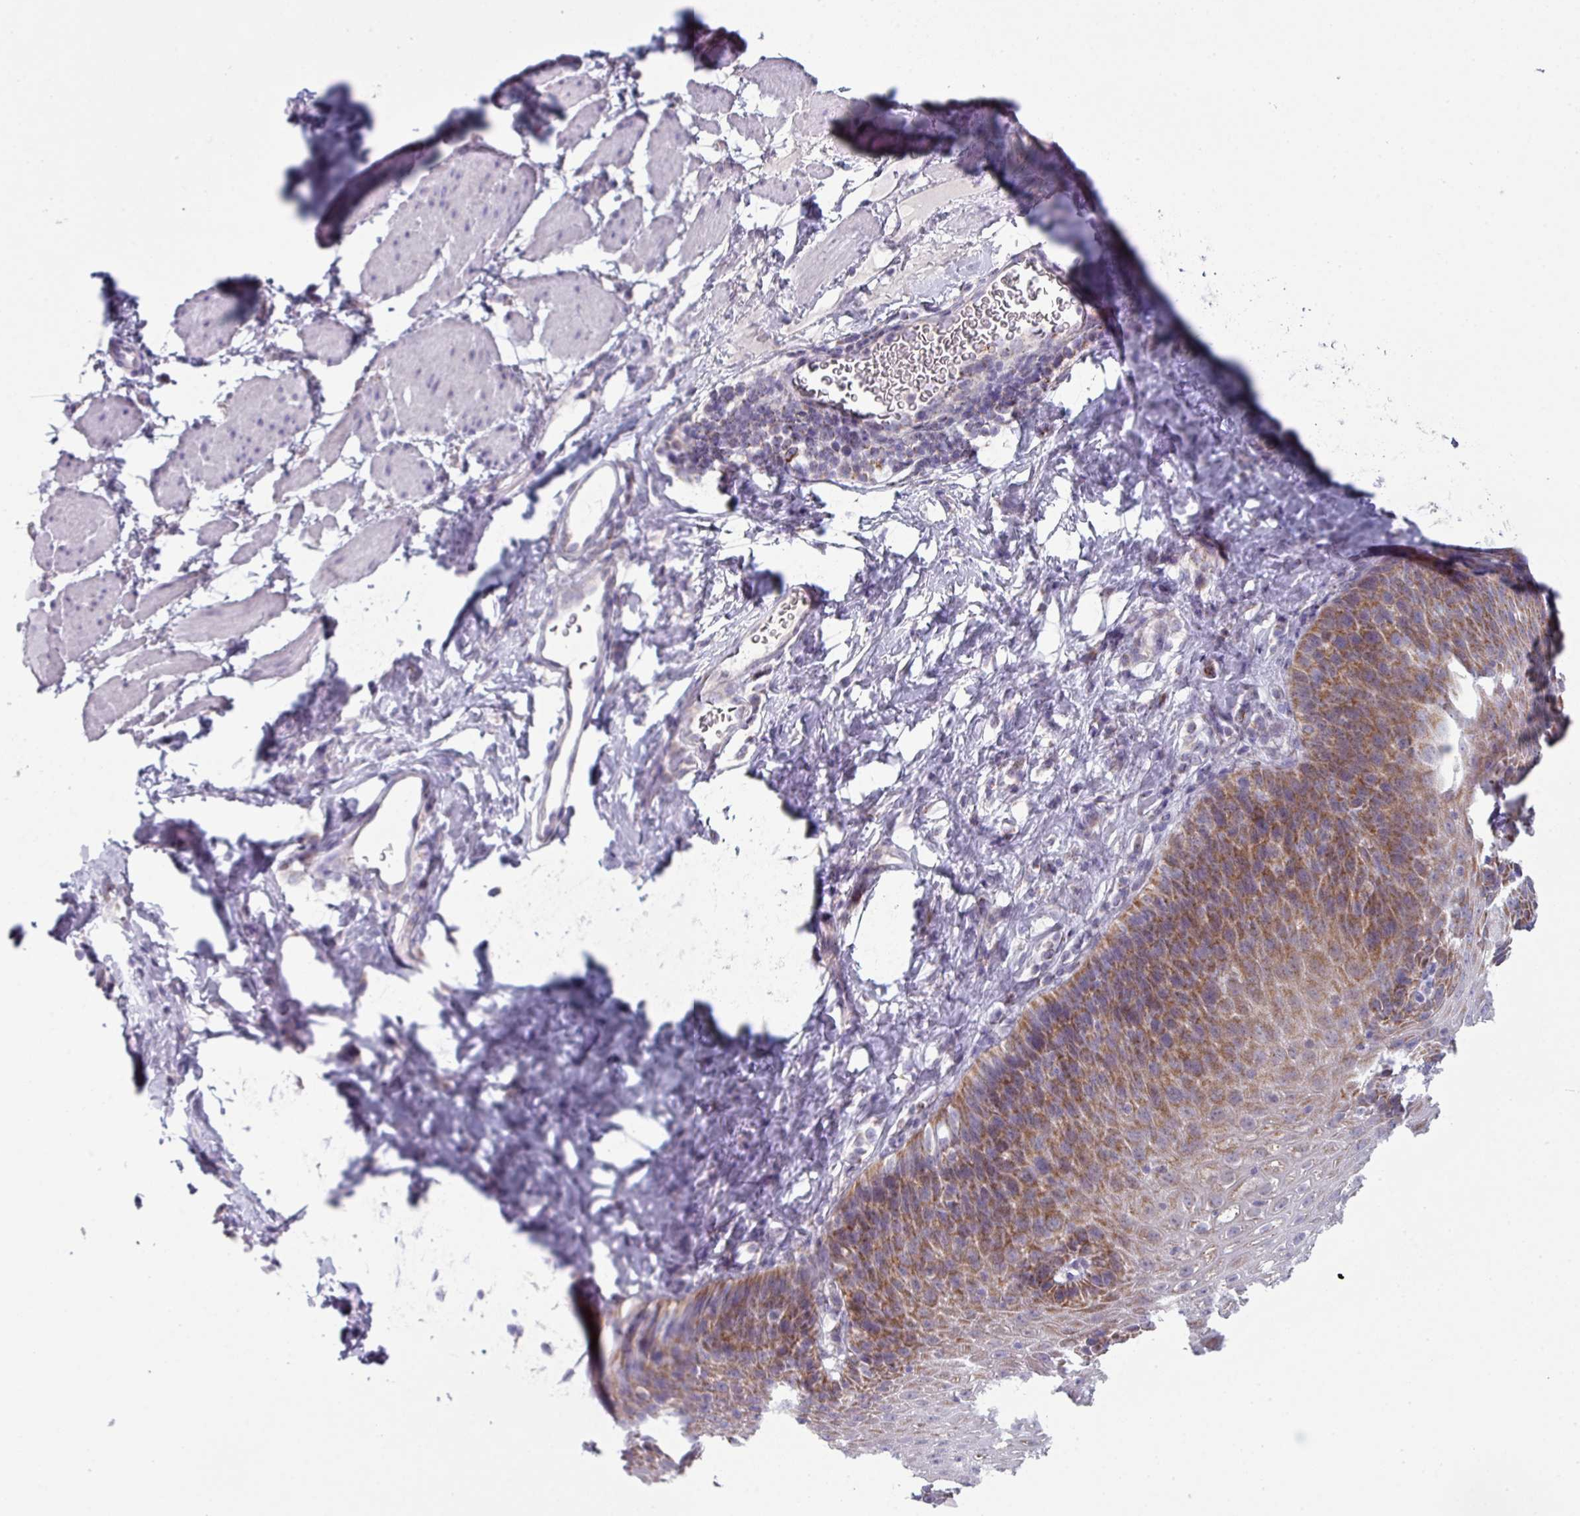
{"staining": {"intensity": "strong", "quantity": ">75%", "location": "cytoplasmic/membranous"}, "tissue": "esophagus", "cell_type": "Squamous epithelial cells", "image_type": "normal", "snomed": [{"axis": "morphology", "description": "Normal tissue, NOS"}, {"axis": "topography", "description": "Esophagus"}], "caption": "A high-resolution image shows immunohistochemistry staining of benign esophagus, which displays strong cytoplasmic/membranous positivity in approximately >75% of squamous epithelial cells.", "gene": "ZNF615", "patient": {"sex": "female", "age": 61}}